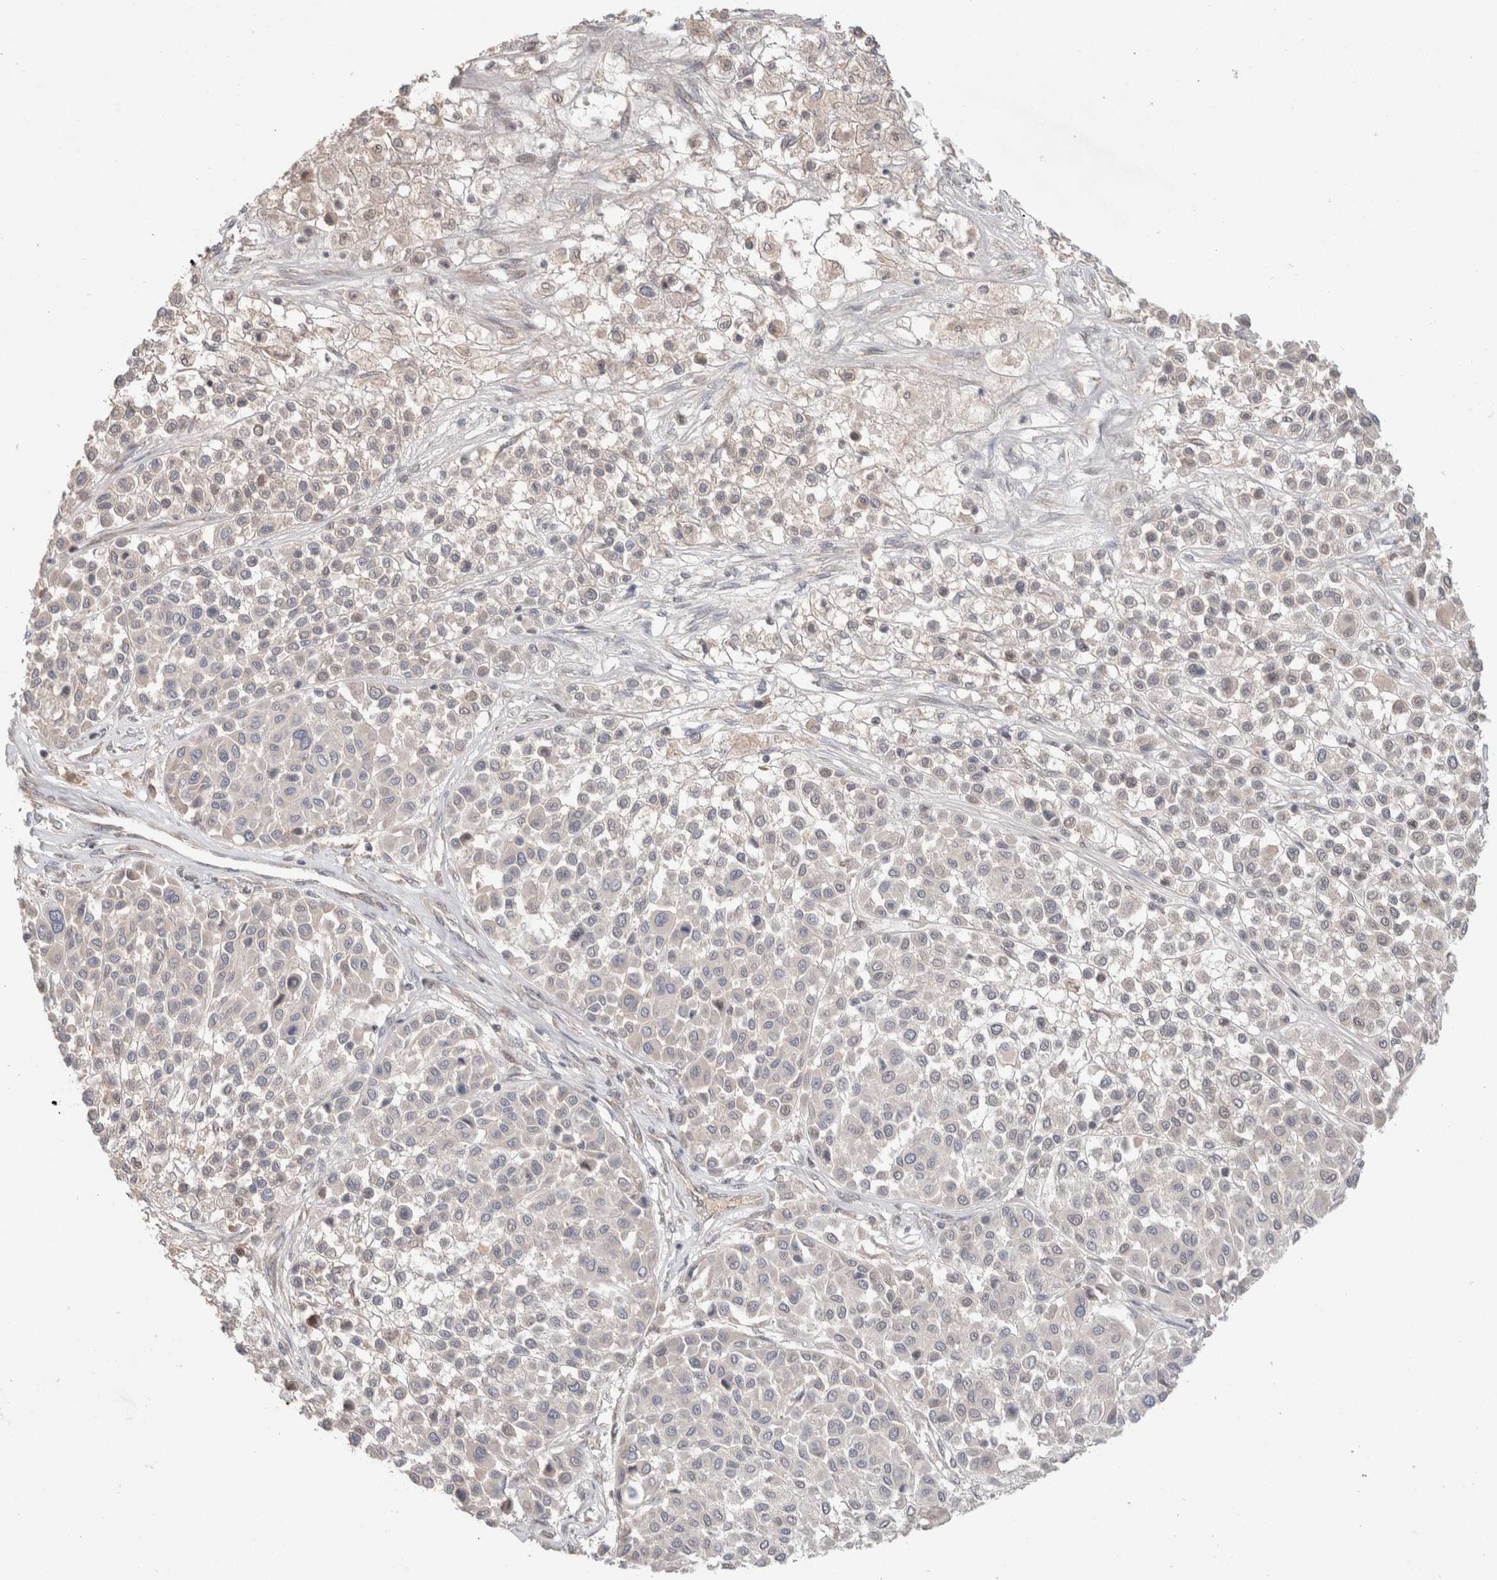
{"staining": {"intensity": "negative", "quantity": "none", "location": "none"}, "tissue": "melanoma", "cell_type": "Tumor cells", "image_type": "cancer", "snomed": [{"axis": "morphology", "description": "Malignant melanoma, Metastatic site"}, {"axis": "topography", "description": "Soft tissue"}], "caption": "Immunohistochemical staining of human melanoma reveals no significant staining in tumor cells.", "gene": "SYDE2", "patient": {"sex": "male", "age": 41}}